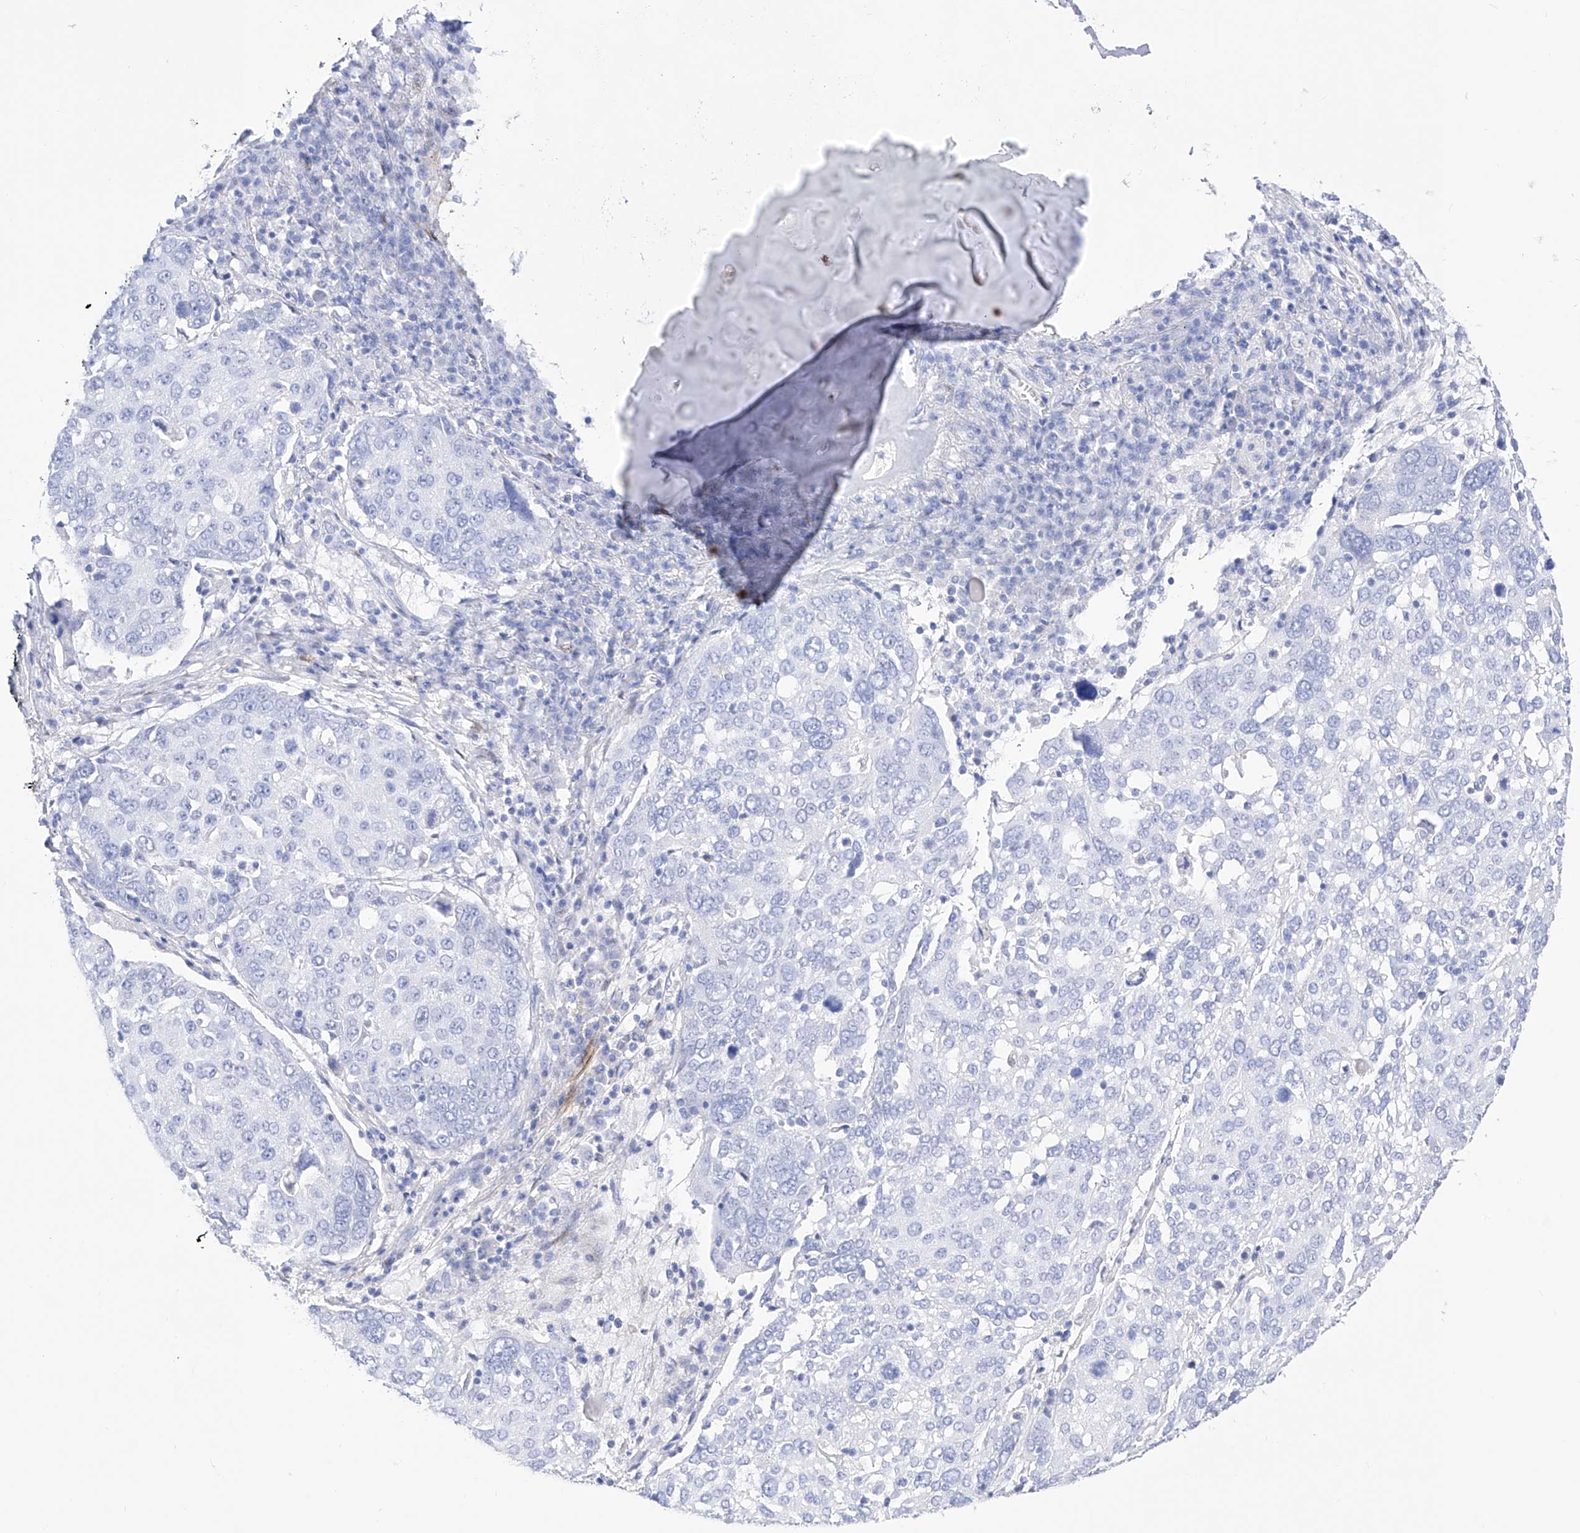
{"staining": {"intensity": "negative", "quantity": "none", "location": "none"}, "tissue": "lung cancer", "cell_type": "Tumor cells", "image_type": "cancer", "snomed": [{"axis": "morphology", "description": "Squamous cell carcinoma, NOS"}, {"axis": "topography", "description": "Lung"}], "caption": "Immunohistochemistry (IHC) histopathology image of neoplastic tissue: human lung cancer (squamous cell carcinoma) stained with DAB demonstrates no significant protein positivity in tumor cells. (Brightfield microscopy of DAB (3,3'-diaminobenzidine) immunohistochemistry (IHC) at high magnification).", "gene": "TRPC7", "patient": {"sex": "male", "age": 65}}